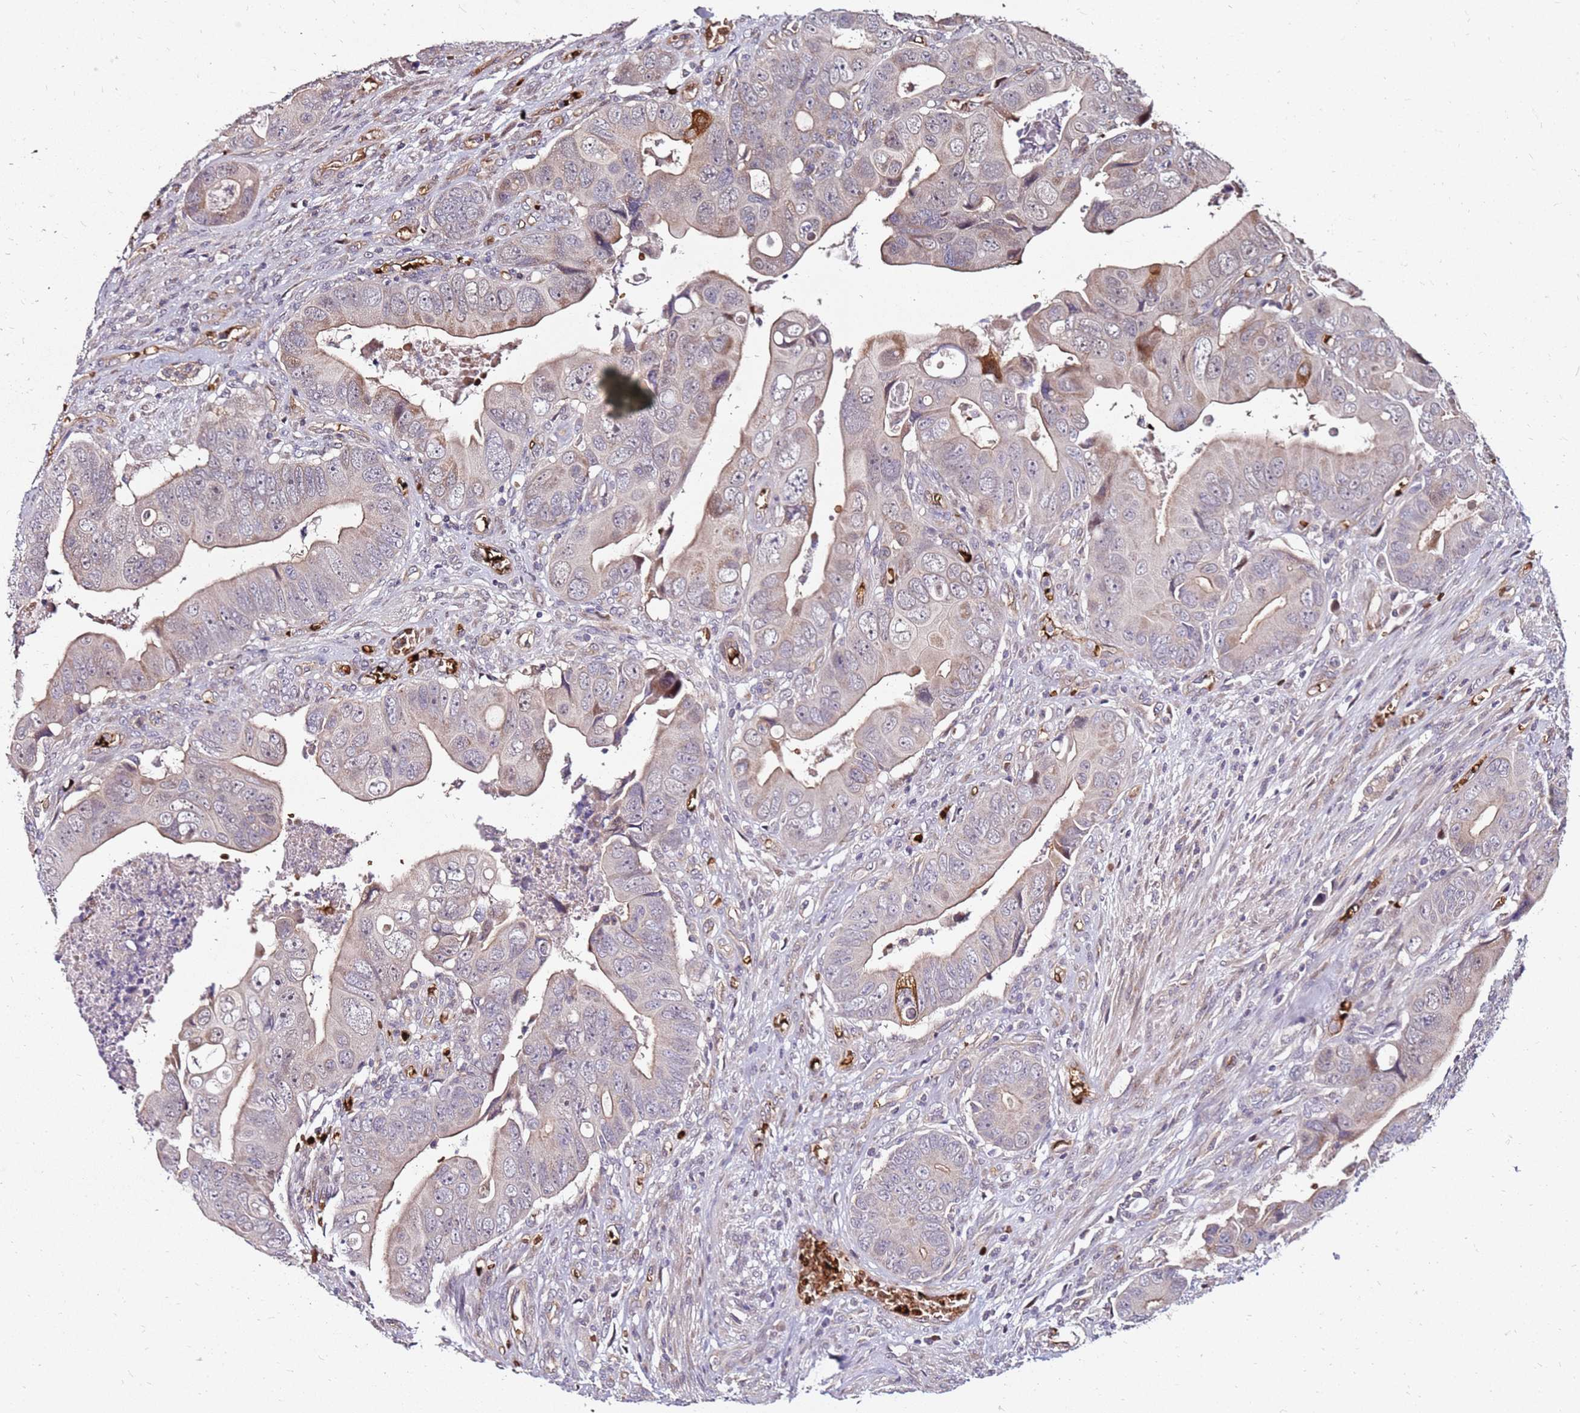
{"staining": {"intensity": "weak", "quantity": "25%-75%", "location": "cytoplasmic/membranous"}, "tissue": "colorectal cancer", "cell_type": "Tumor cells", "image_type": "cancer", "snomed": [{"axis": "morphology", "description": "Adenocarcinoma, NOS"}, {"axis": "topography", "description": "Rectum"}], "caption": "Immunohistochemical staining of colorectal cancer exhibits low levels of weak cytoplasmic/membranous expression in about 25%-75% of tumor cells.", "gene": "RNF11", "patient": {"sex": "female", "age": 78}}